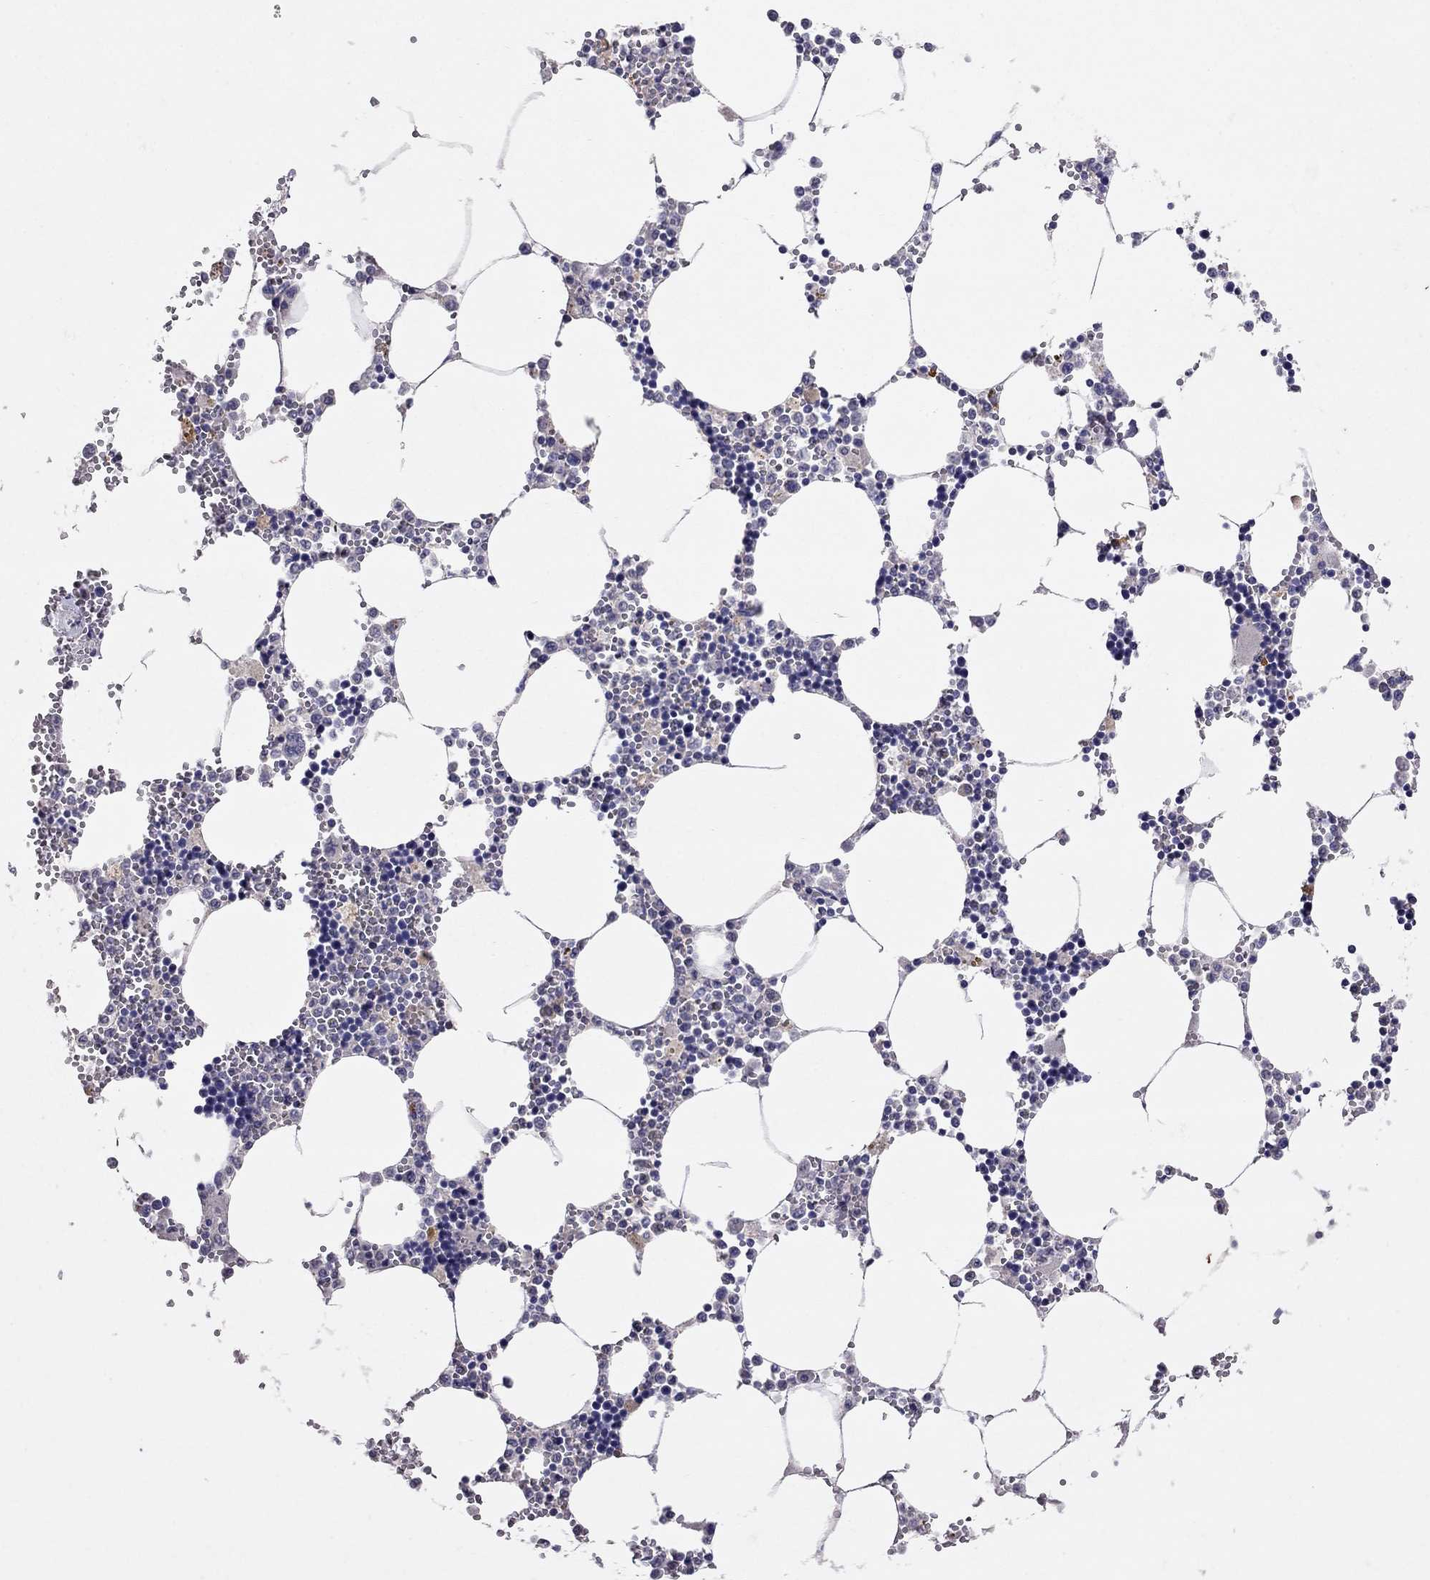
{"staining": {"intensity": "weak", "quantity": "<25%", "location": "cytoplasmic/membranous"}, "tissue": "bone marrow", "cell_type": "Hematopoietic cells", "image_type": "normal", "snomed": [{"axis": "morphology", "description": "Normal tissue, NOS"}, {"axis": "topography", "description": "Bone marrow"}], "caption": "Immunohistochemical staining of normal bone marrow shows no significant staining in hematopoietic cells.", "gene": "FST", "patient": {"sex": "male", "age": 54}}